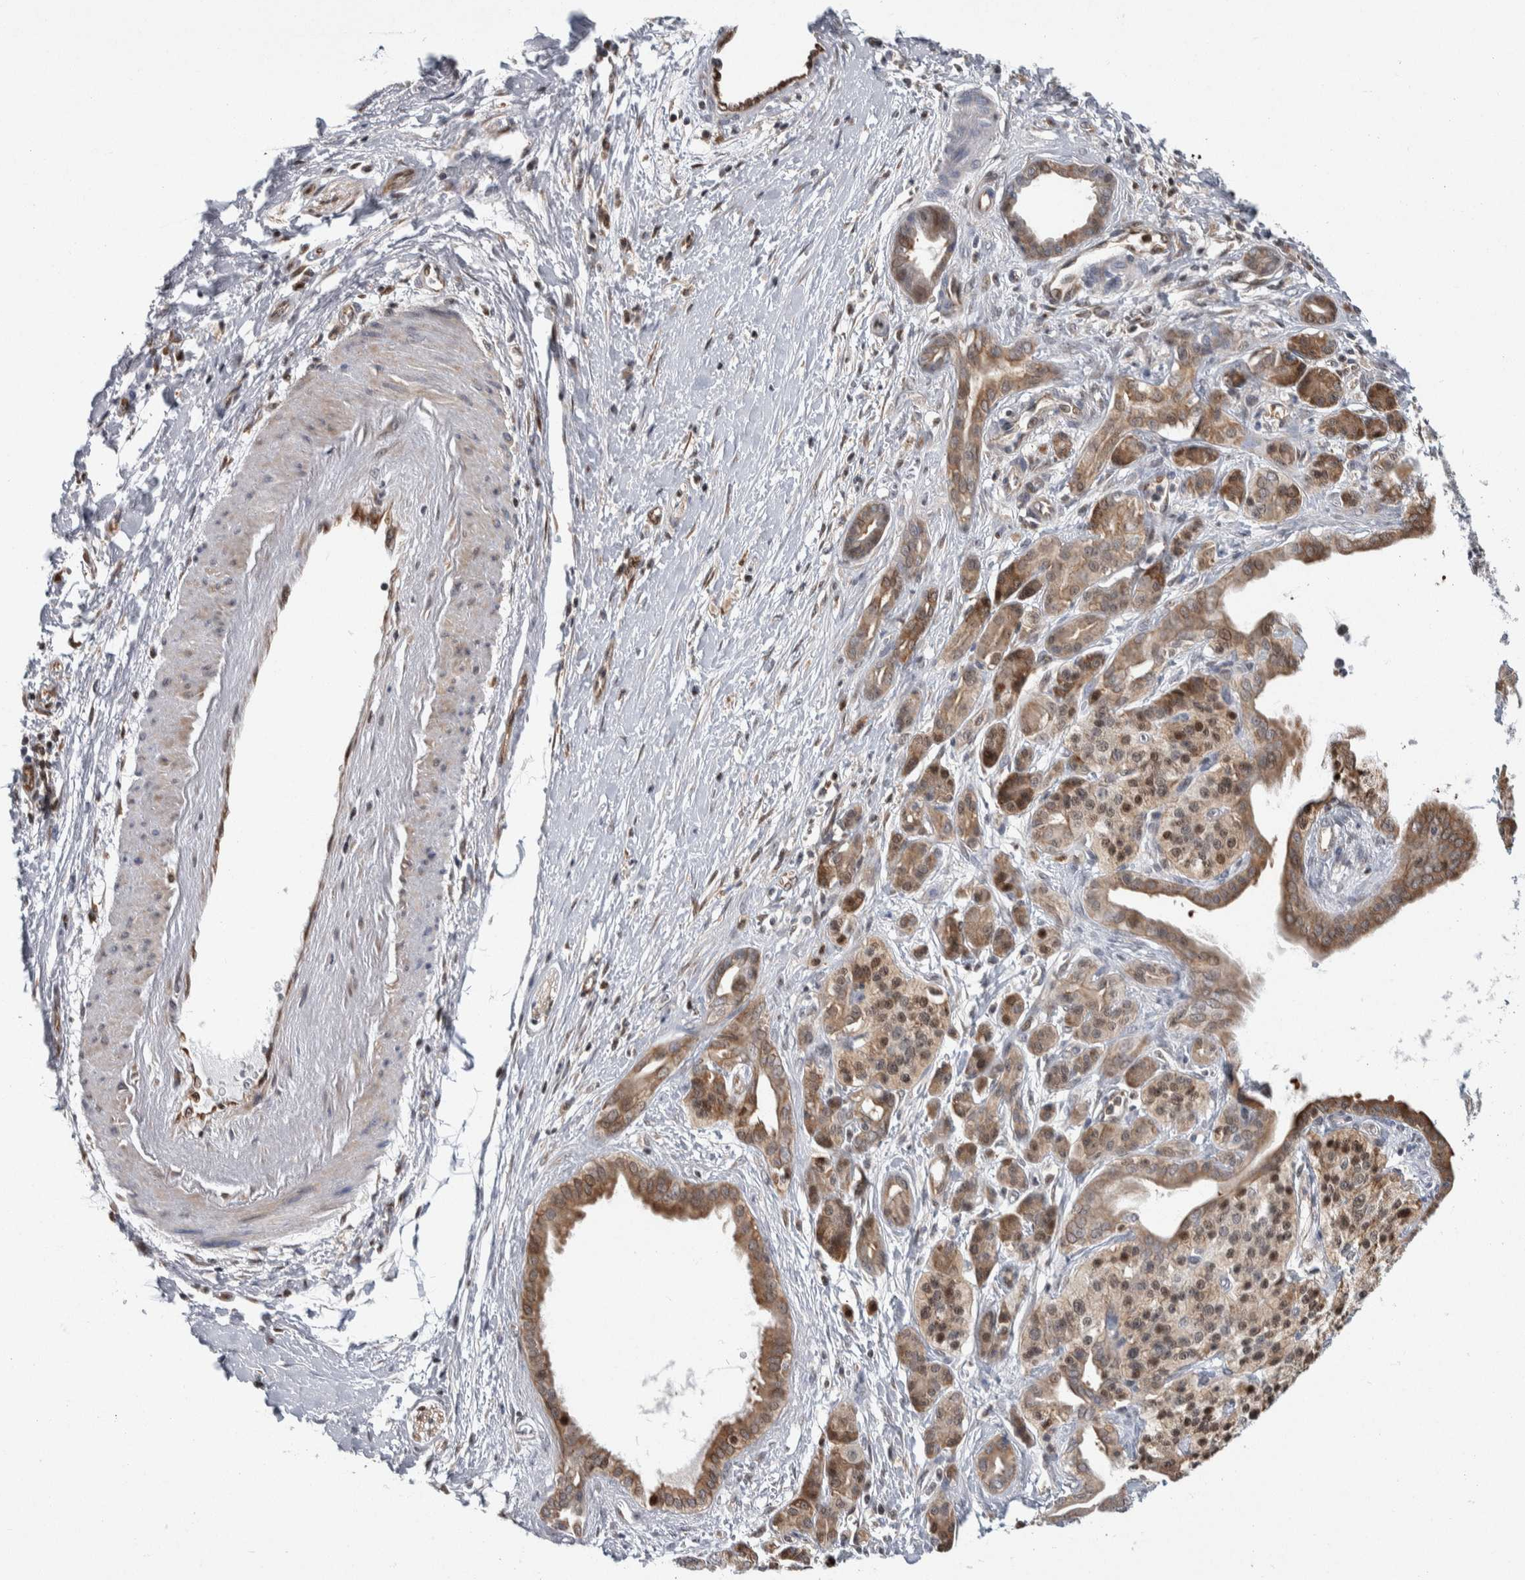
{"staining": {"intensity": "moderate", "quantity": "25%-75%", "location": "cytoplasmic/membranous"}, "tissue": "pancreatic cancer", "cell_type": "Tumor cells", "image_type": "cancer", "snomed": [{"axis": "morphology", "description": "Adenocarcinoma, NOS"}, {"axis": "topography", "description": "Pancreas"}], "caption": "DAB (3,3'-diaminobenzidine) immunohistochemical staining of human pancreatic adenocarcinoma demonstrates moderate cytoplasmic/membranous protein positivity in about 25%-75% of tumor cells. The staining is performed using DAB (3,3'-diaminobenzidine) brown chromogen to label protein expression. The nuclei are counter-stained blue using hematoxylin.", "gene": "PTPA", "patient": {"sex": "male", "age": 59}}